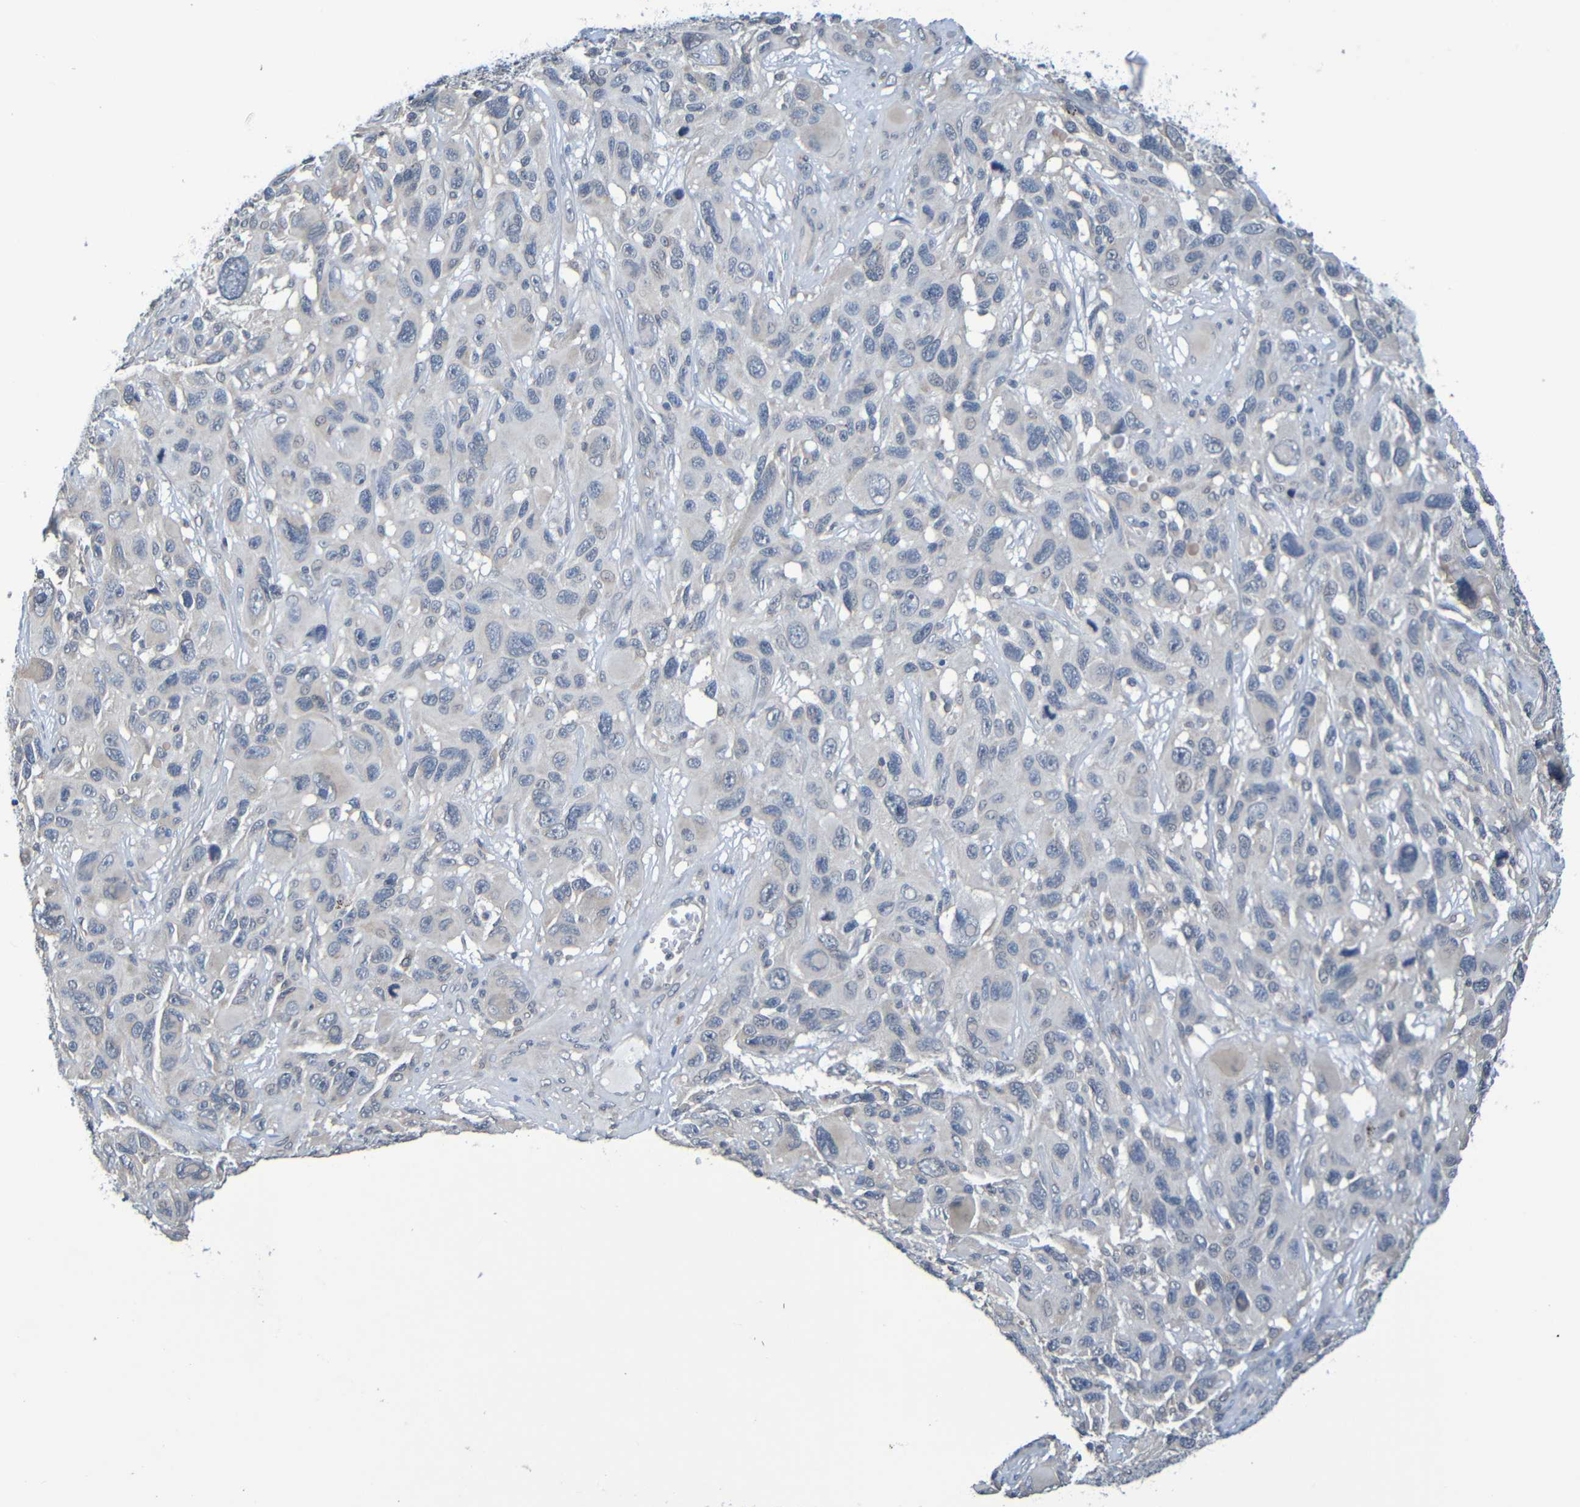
{"staining": {"intensity": "negative", "quantity": "none", "location": "none"}, "tissue": "melanoma", "cell_type": "Tumor cells", "image_type": "cancer", "snomed": [{"axis": "morphology", "description": "Malignant melanoma, NOS"}, {"axis": "topography", "description": "Skin"}], "caption": "IHC micrograph of neoplastic tissue: human melanoma stained with DAB displays no significant protein staining in tumor cells. Nuclei are stained in blue.", "gene": "C3AR1", "patient": {"sex": "male", "age": 53}}